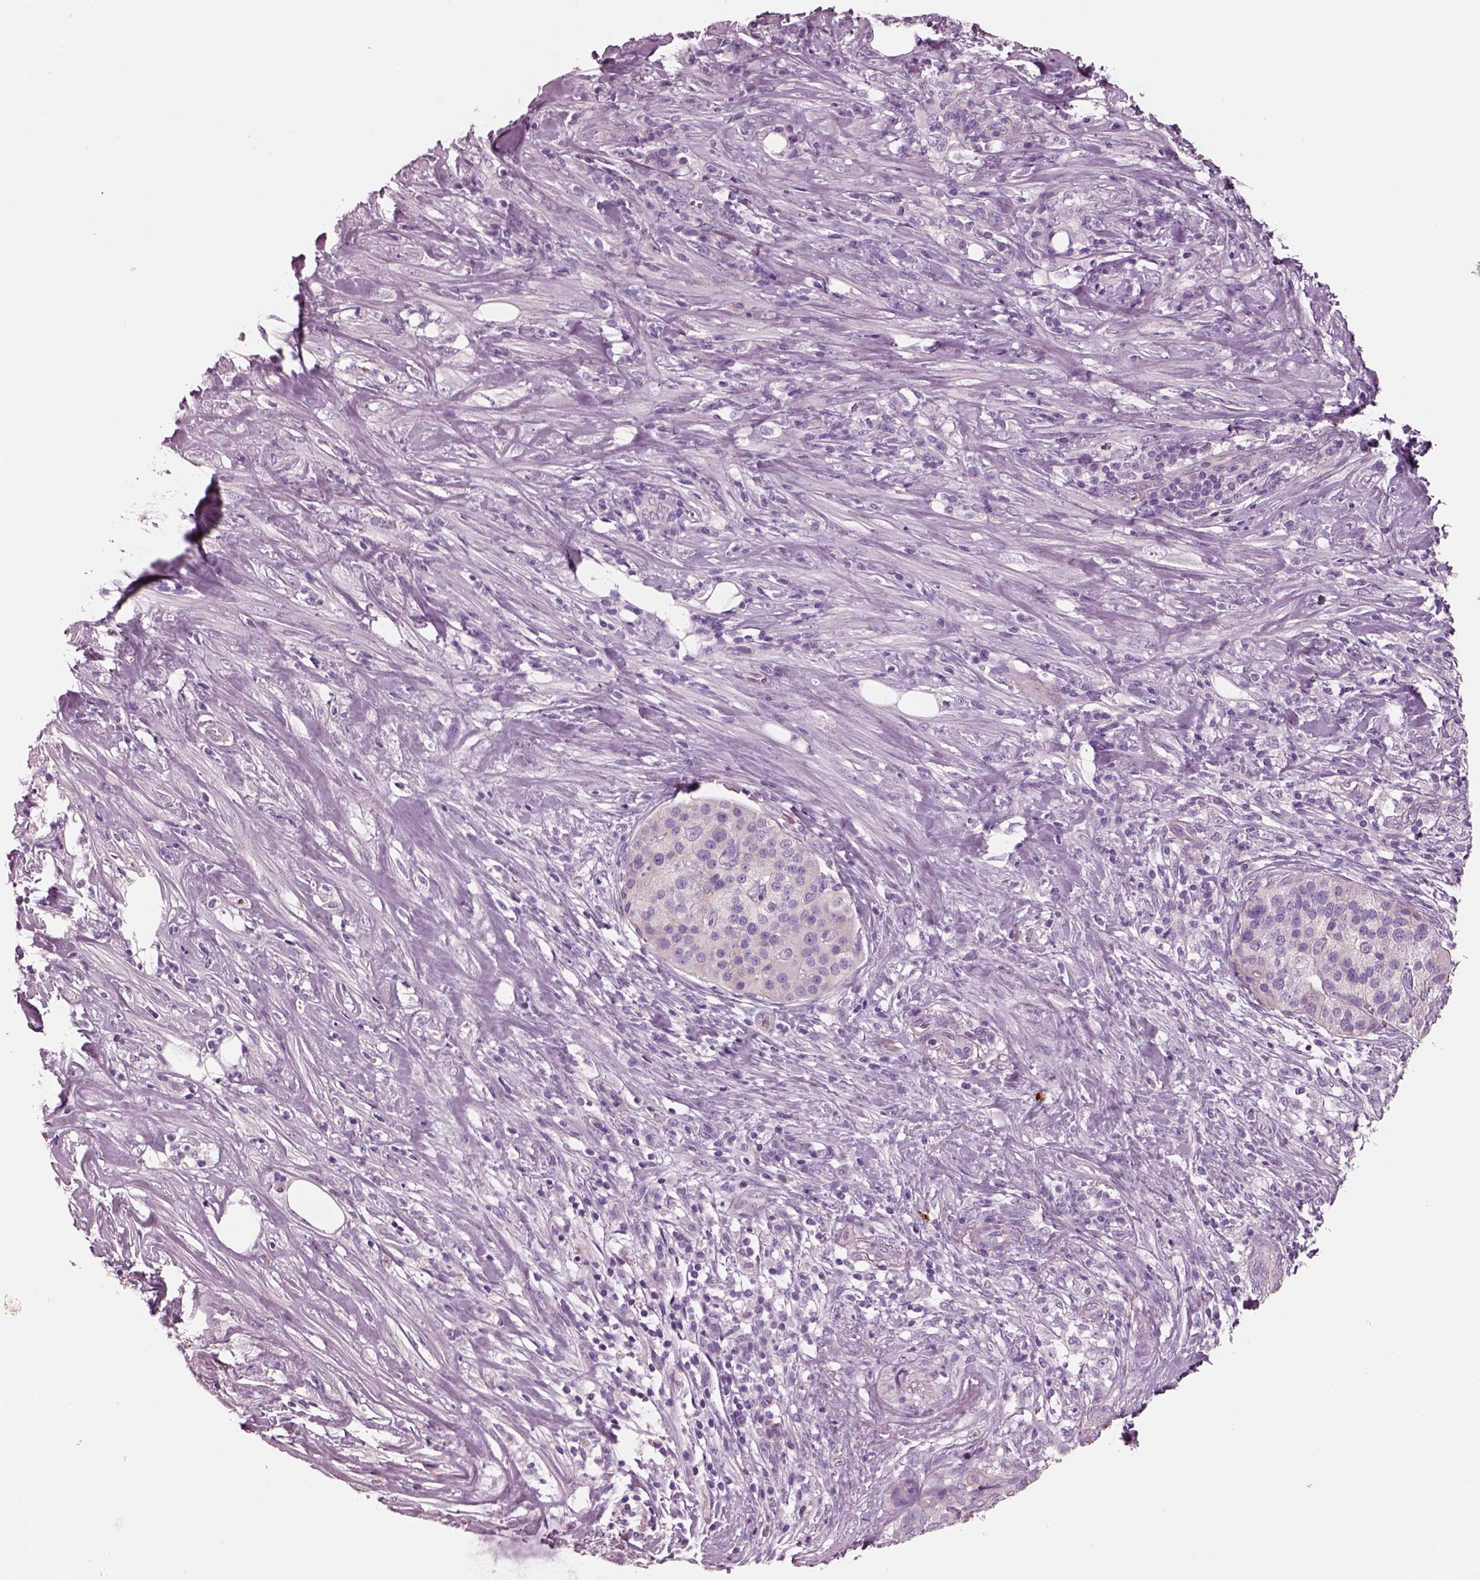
{"staining": {"intensity": "negative", "quantity": "none", "location": "none"}, "tissue": "pancreatic cancer", "cell_type": "Tumor cells", "image_type": "cancer", "snomed": [{"axis": "morphology", "description": "Normal tissue, NOS"}, {"axis": "morphology", "description": "Inflammation, NOS"}, {"axis": "morphology", "description": "Adenocarcinoma, NOS"}, {"axis": "topography", "description": "Pancreas"}], "caption": "High magnification brightfield microscopy of pancreatic cancer (adenocarcinoma) stained with DAB (3,3'-diaminobenzidine) (brown) and counterstained with hematoxylin (blue): tumor cells show no significant expression.", "gene": "IGLL1", "patient": {"sex": "male", "age": 57}}